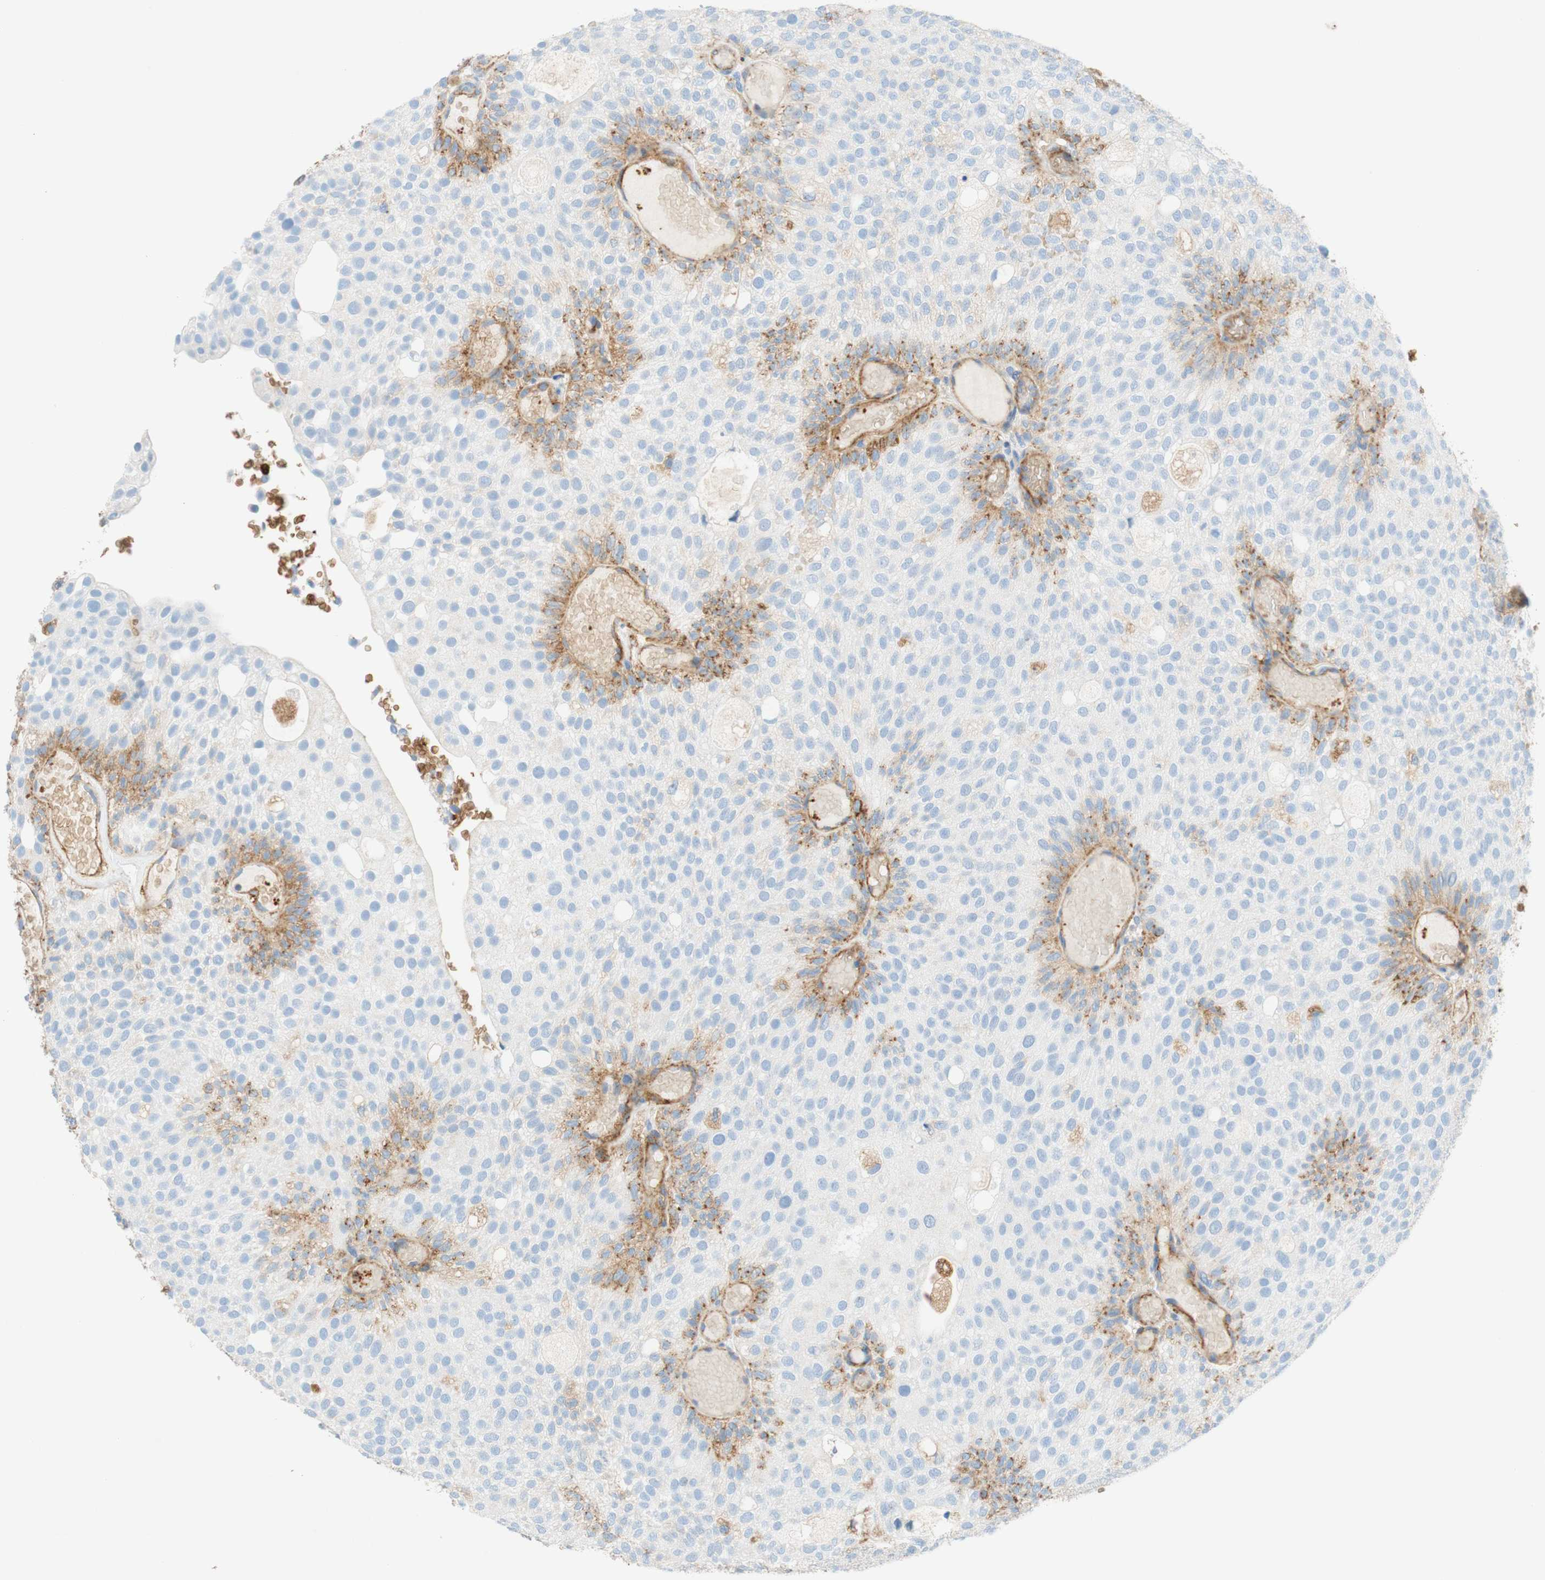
{"staining": {"intensity": "weak", "quantity": "<25%", "location": "cytoplasmic/membranous"}, "tissue": "urothelial cancer", "cell_type": "Tumor cells", "image_type": "cancer", "snomed": [{"axis": "morphology", "description": "Urothelial carcinoma, Low grade"}, {"axis": "topography", "description": "Urinary bladder"}], "caption": "Immunohistochemistry photomicrograph of neoplastic tissue: human urothelial cancer stained with DAB reveals no significant protein staining in tumor cells. (DAB (3,3'-diaminobenzidine) immunohistochemistry with hematoxylin counter stain).", "gene": "STOM", "patient": {"sex": "male", "age": 78}}